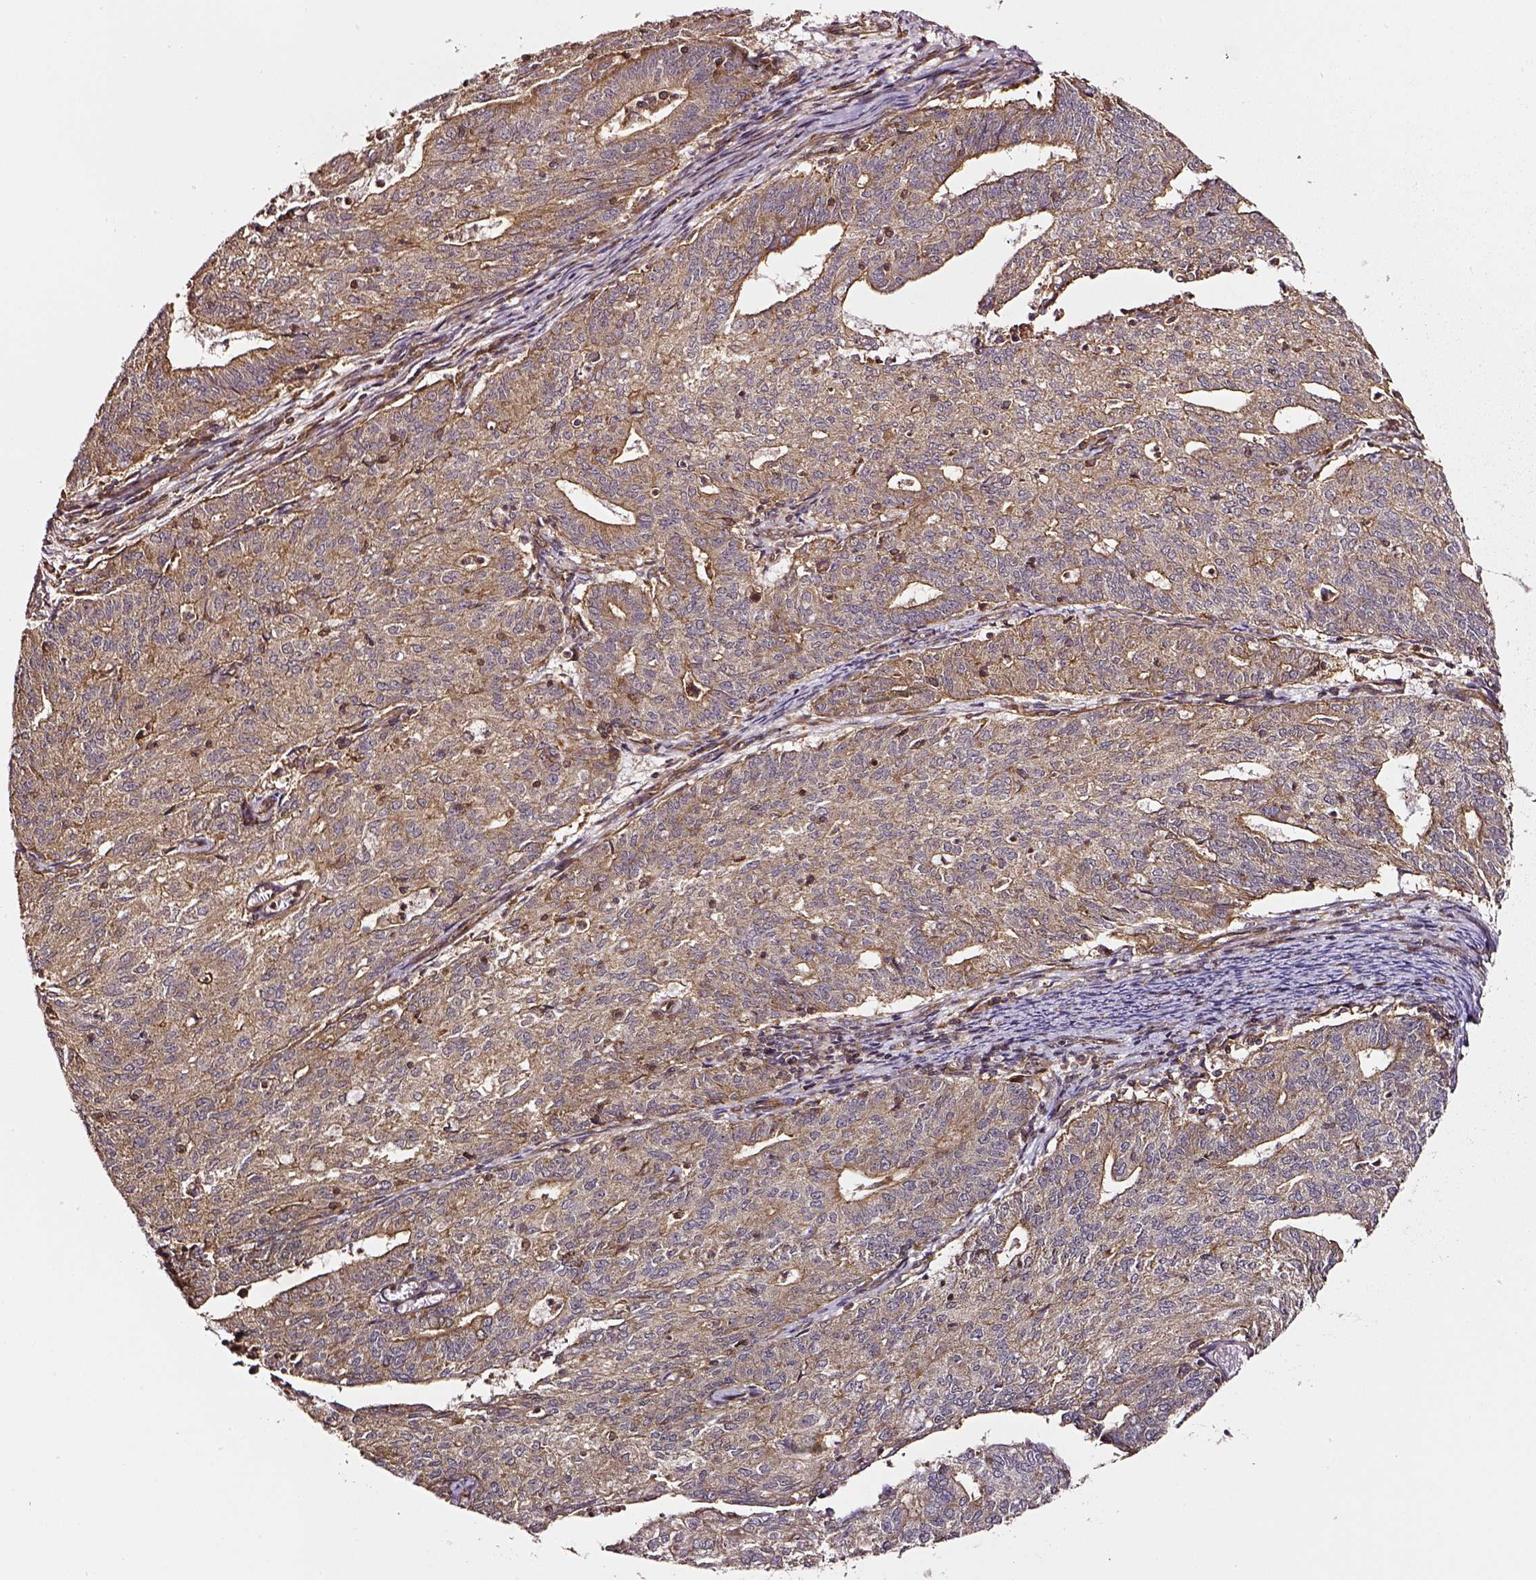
{"staining": {"intensity": "moderate", "quantity": ">75%", "location": "cytoplasmic/membranous"}, "tissue": "endometrial cancer", "cell_type": "Tumor cells", "image_type": "cancer", "snomed": [{"axis": "morphology", "description": "Adenocarcinoma, NOS"}, {"axis": "topography", "description": "Endometrium"}], "caption": "An immunohistochemistry photomicrograph of tumor tissue is shown. Protein staining in brown shows moderate cytoplasmic/membranous positivity in endometrial cancer (adenocarcinoma) within tumor cells. (IHC, brightfield microscopy, high magnification).", "gene": "RASSF5", "patient": {"sex": "female", "age": 82}}